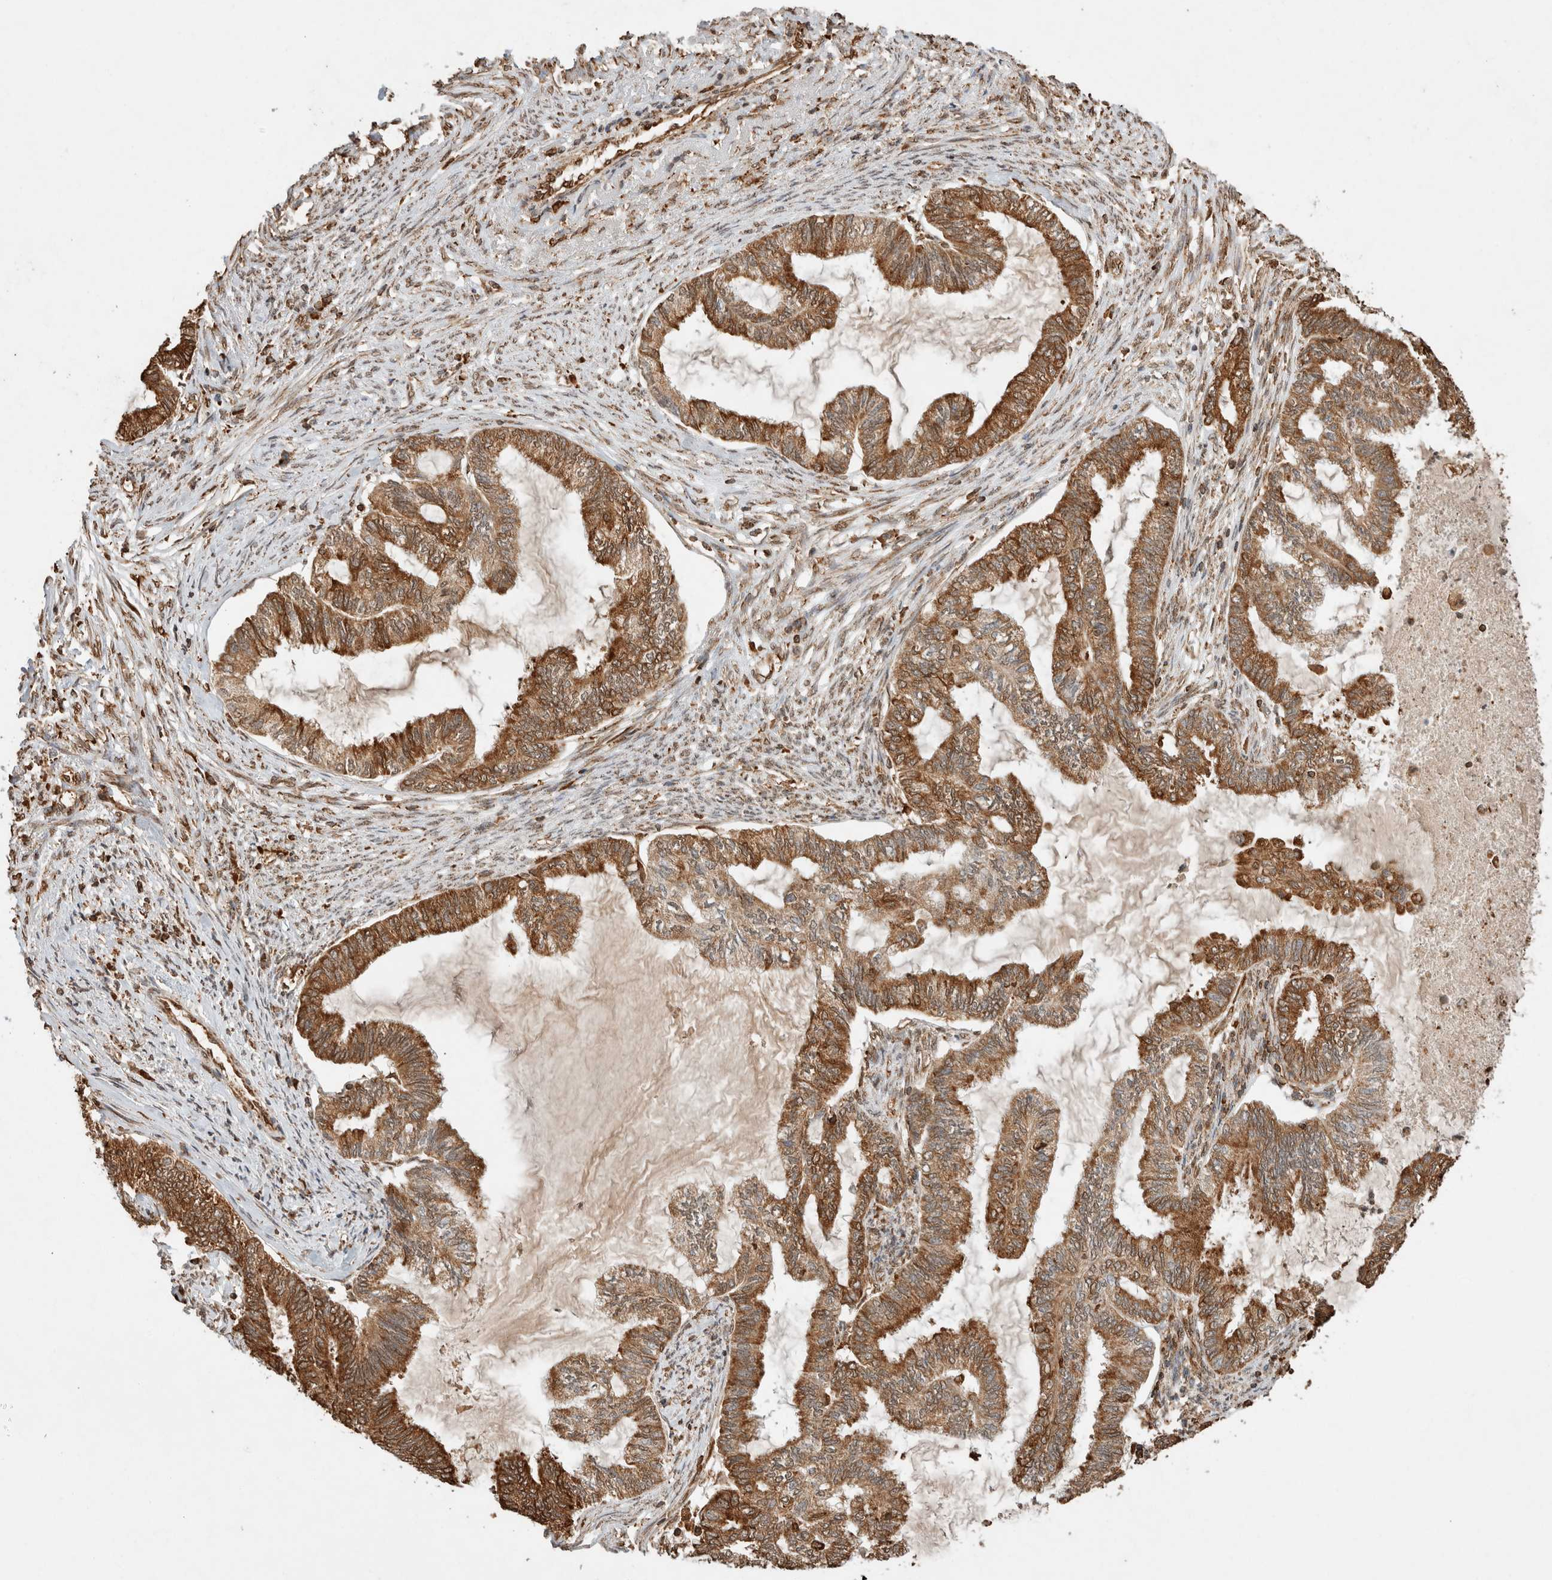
{"staining": {"intensity": "moderate", "quantity": ">75%", "location": "cytoplasmic/membranous"}, "tissue": "endometrial cancer", "cell_type": "Tumor cells", "image_type": "cancer", "snomed": [{"axis": "morphology", "description": "Adenocarcinoma, NOS"}, {"axis": "topography", "description": "Endometrium"}], "caption": "This histopathology image reveals immunohistochemistry (IHC) staining of human endometrial cancer, with medium moderate cytoplasmic/membranous positivity in about >75% of tumor cells.", "gene": "ERAP1", "patient": {"sex": "female", "age": 86}}